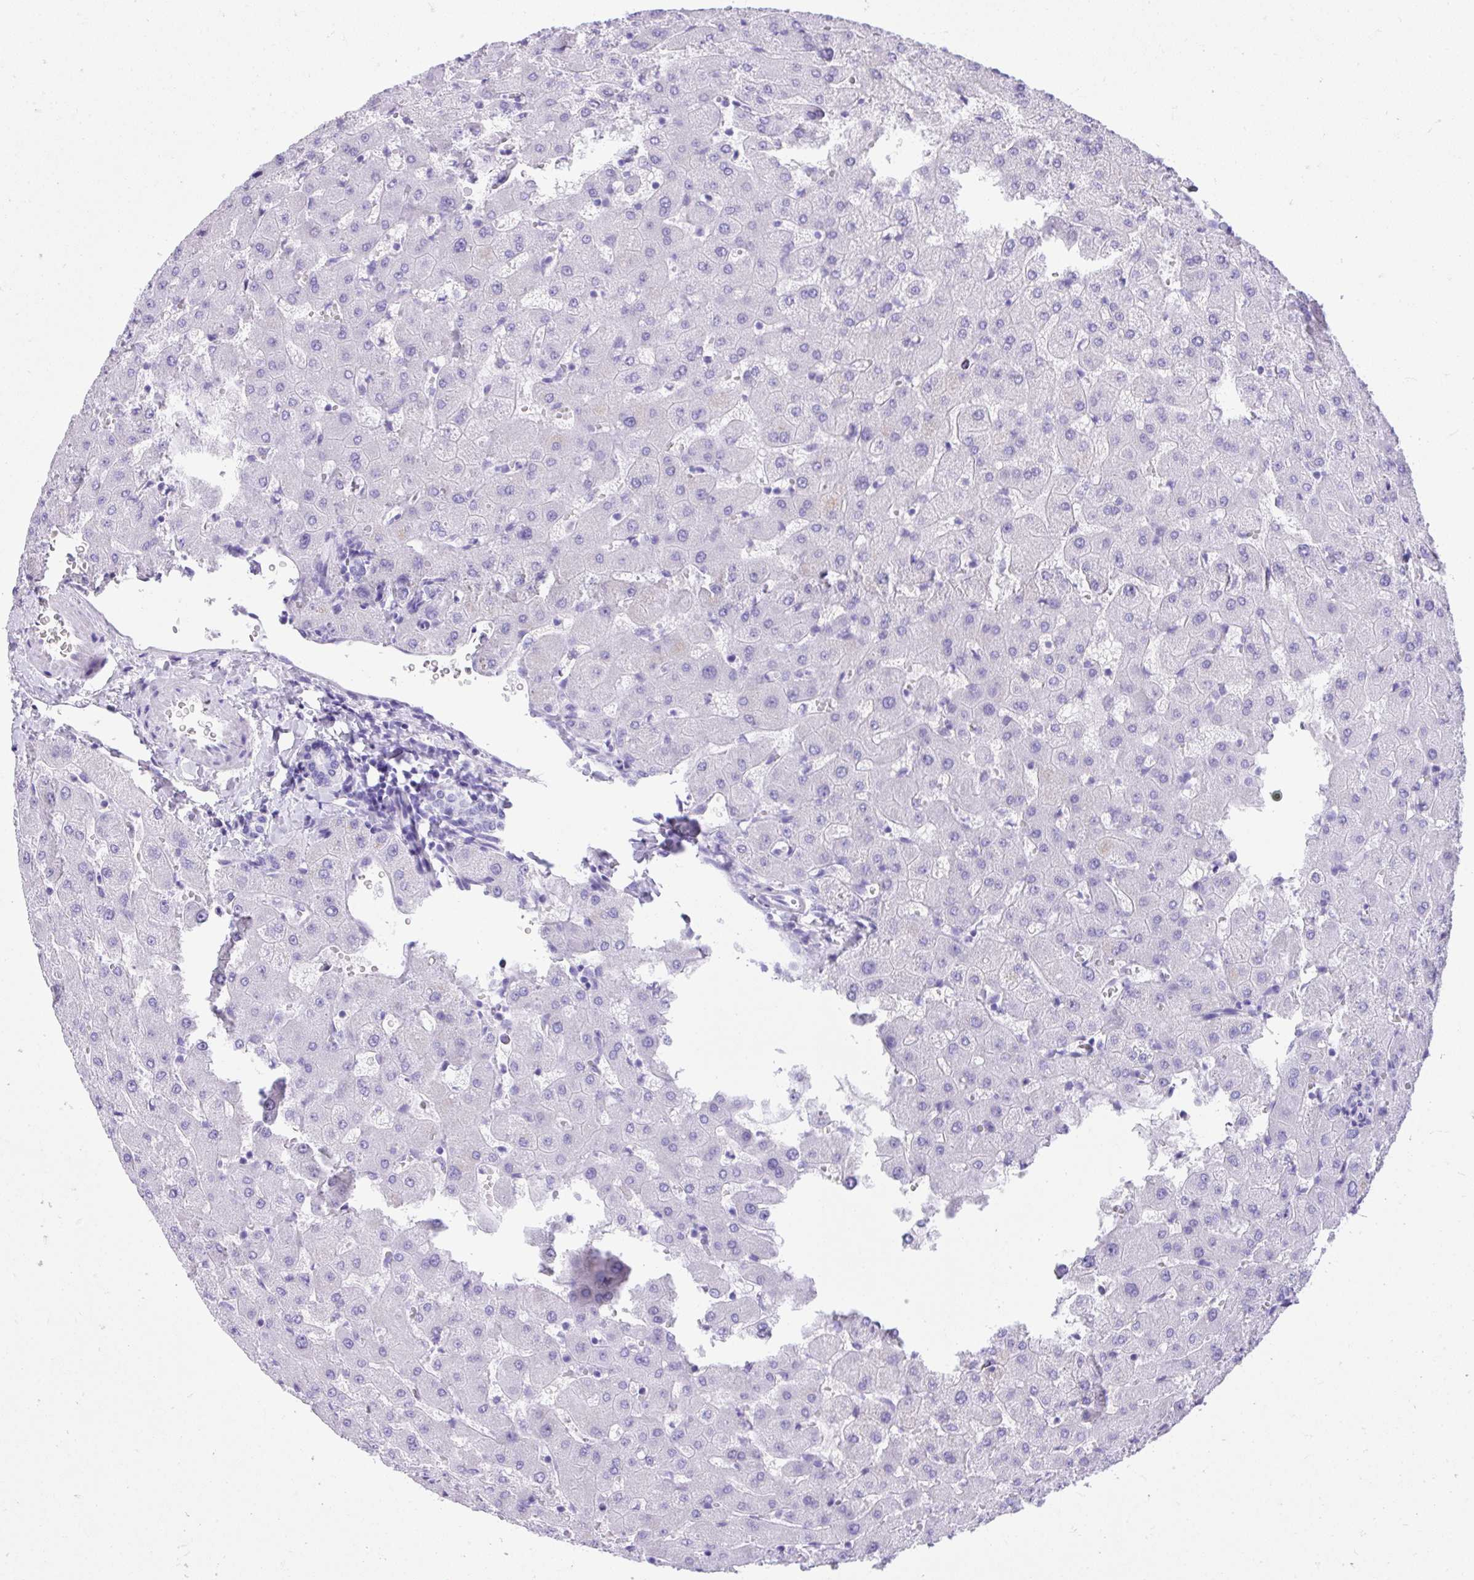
{"staining": {"intensity": "negative", "quantity": "none", "location": "none"}, "tissue": "liver", "cell_type": "Cholangiocytes", "image_type": "normal", "snomed": [{"axis": "morphology", "description": "Normal tissue, NOS"}, {"axis": "topography", "description": "Liver"}], "caption": "This is an immunohistochemistry (IHC) photomicrograph of normal liver. There is no positivity in cholangiocytes.", "gene": "KCNN4", "patient": {"sex": "female", "age": 63}}